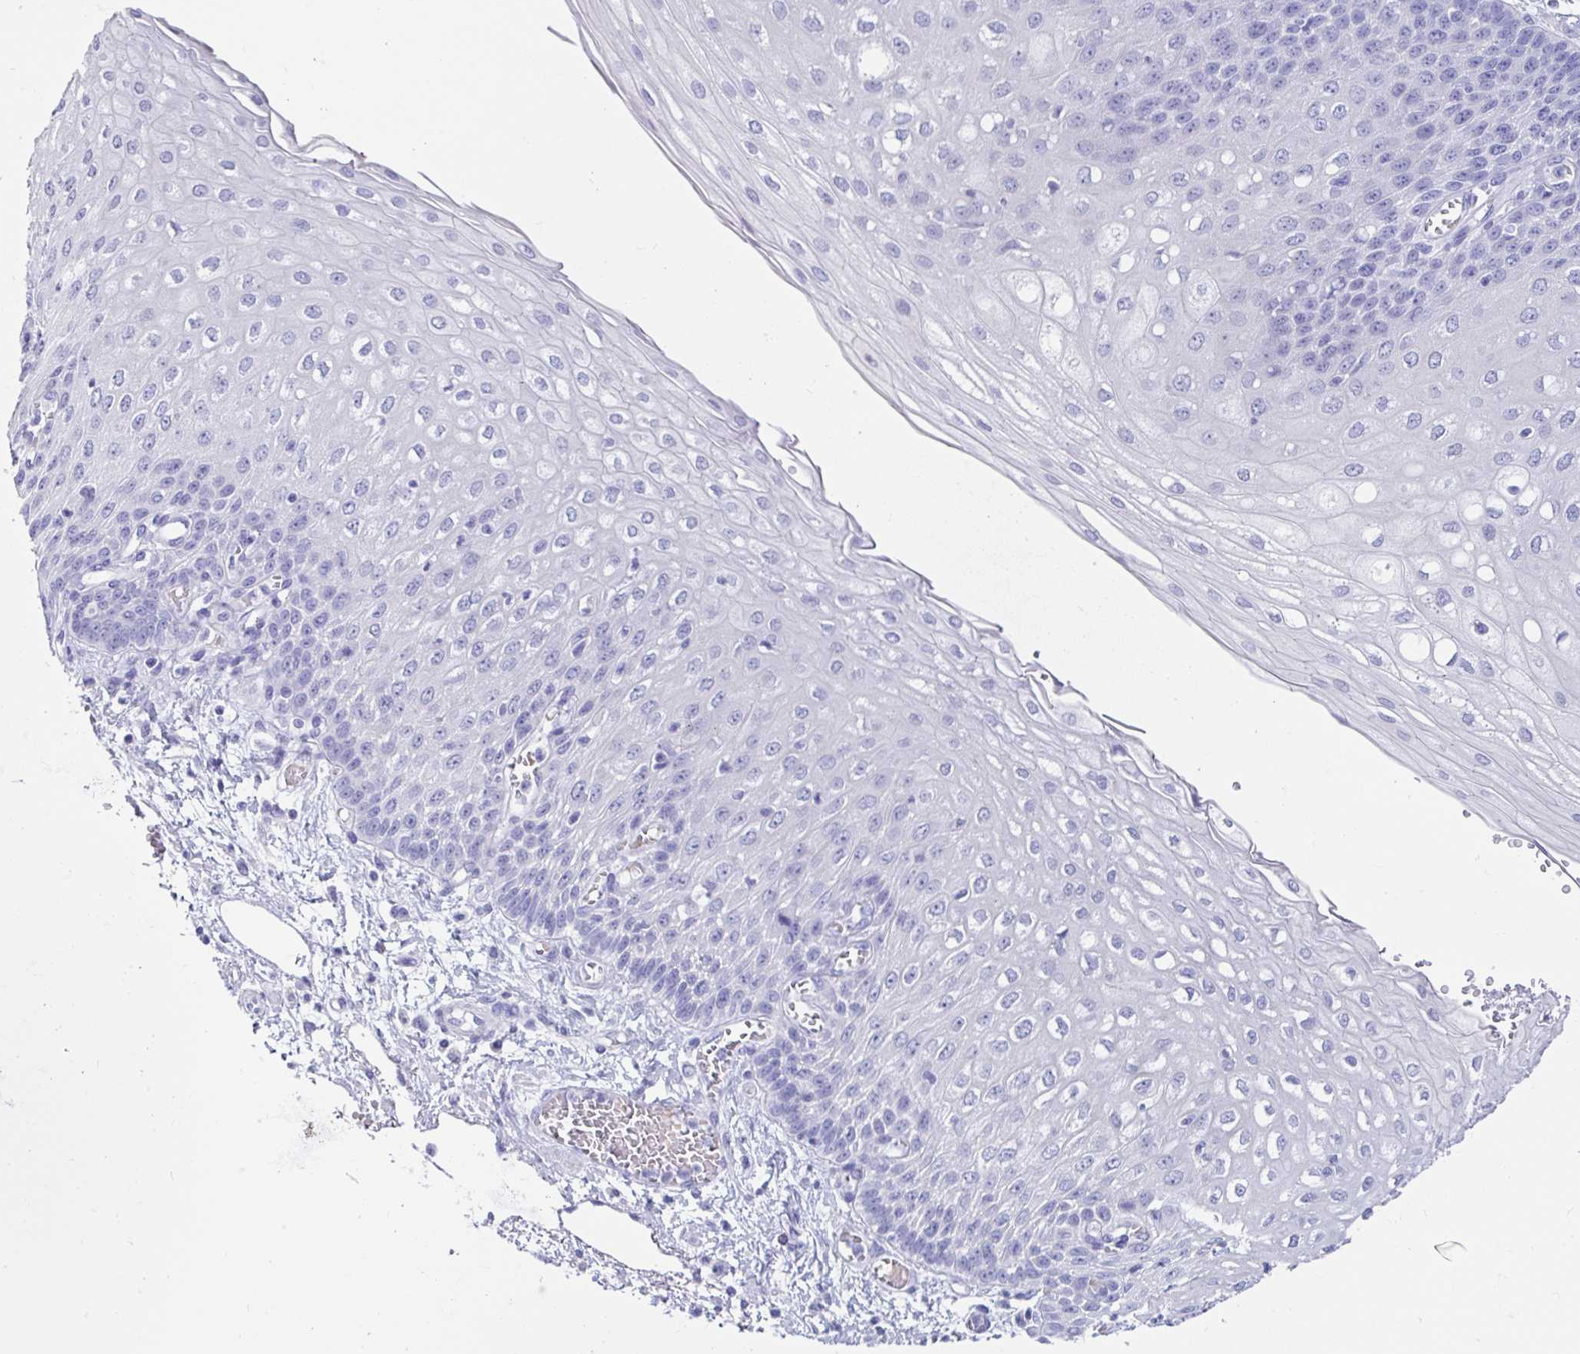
{"staining": {"intensity": "negative", "quantity": "none", "location": "none"}, "tissue": "esophagus", "cell_type": "Squamous epithelial cells", "image_type": "normal", "snomed": [{"axis": "morphology", "description": "Normal tissue, NOS"}, {"axis": "morphology", "description": "Adenocarcinoma, NOS"}, {"axis": "topography", "description": "Esophagus"}], "caption": "Micrograph shows no protein staining in squamous epithelial cells of benign esophagus. The staining is performed using DAB (3,3'-diaminobenzidine) brown chromogen with nuclei counter-stained in using hematoxylin.", "gene": "ZPBP2", "patient": {"sex": "male", "age": 81}}